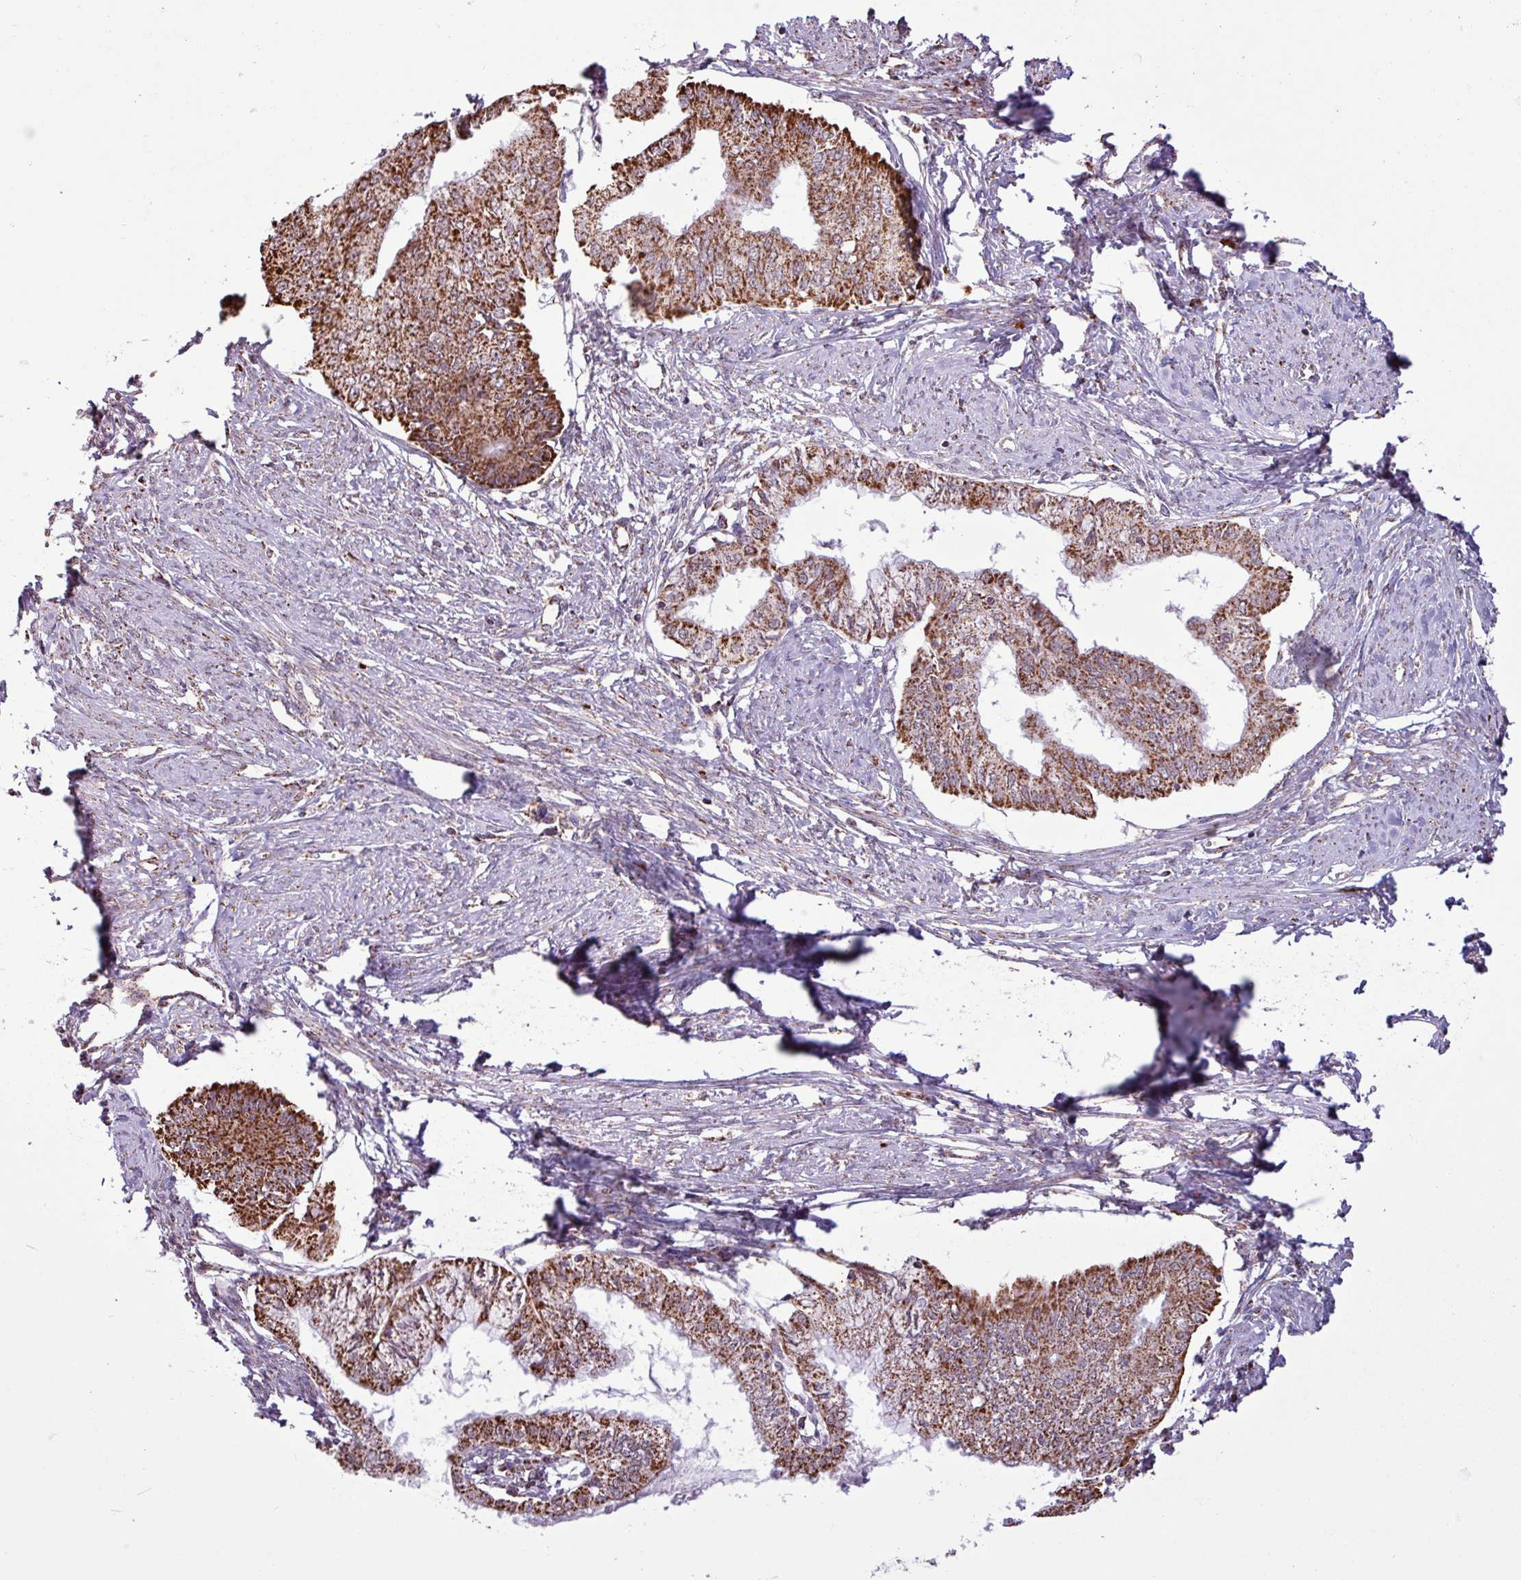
{"staining": {"intensity": "strong", "quantity": ">75%", "location": "cytoplasmic/membranous"}, "tissue": "endometrial cancer", "cell_type": "Tumor cells", "image_type": "cancer", "snomed": [{"axis": "morphology", "description": "Adenocarcinoma, NOS"}, {"axis": "topography", "description": "Endometrium"}], "caption": "An image showing strong cytoplasmic/membranous positivity in about >75% of tumor cells in endometrial adenocarcinoma, as visualized by brown immunohistochemical staining.", "gene": "ALG8", "patient": {"sex": "female", "age": 76}}